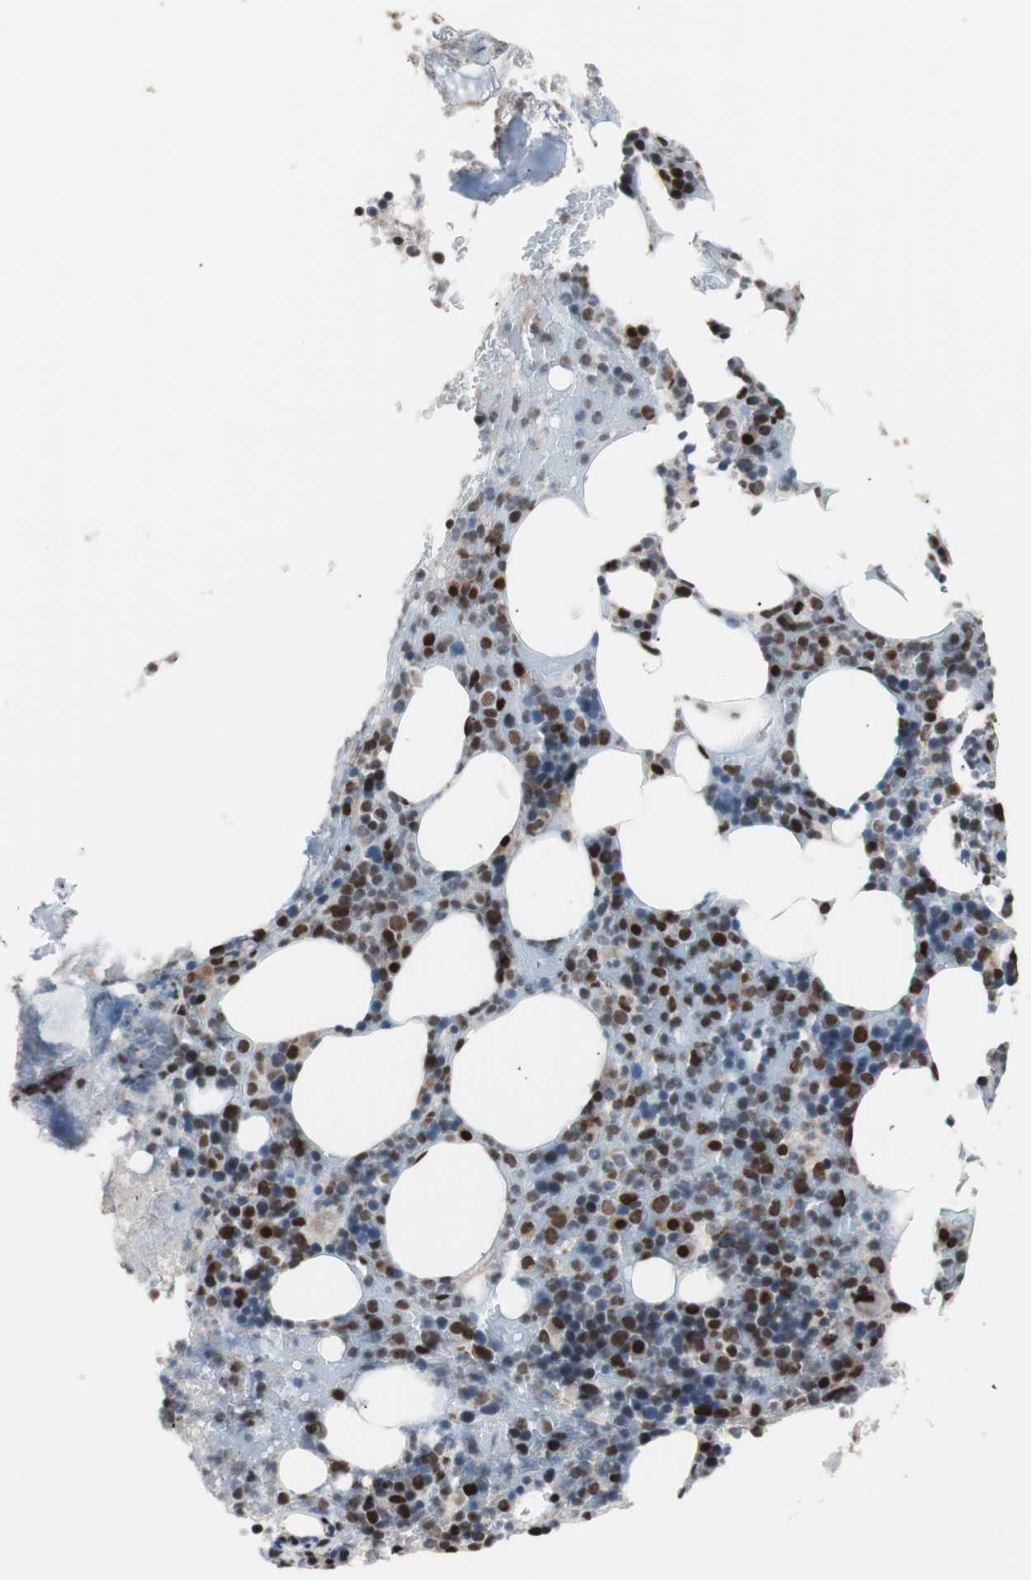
{"staining": {"intensity": "strong", "quantity": "25%-75%", "location": "nuclear"}, "tissue": "bone marrow", "cell_type": "Hematopoietic cells", "image_type": "normal", "snomed": [{"axis": "morphology", "description": "Normal tissue, NOS"}, {"axis": "topography", "description": "Bone marrow"}], "caption": "Immunohistochemical staining of unremarkable human bone marrow demonstrates 25%-75% levels of strong nuclear protein positivity in approximately 25%-75% of hematopoietic cells.", "gene": "POGZ", "patient": {"sex": "female", "age": 66}}